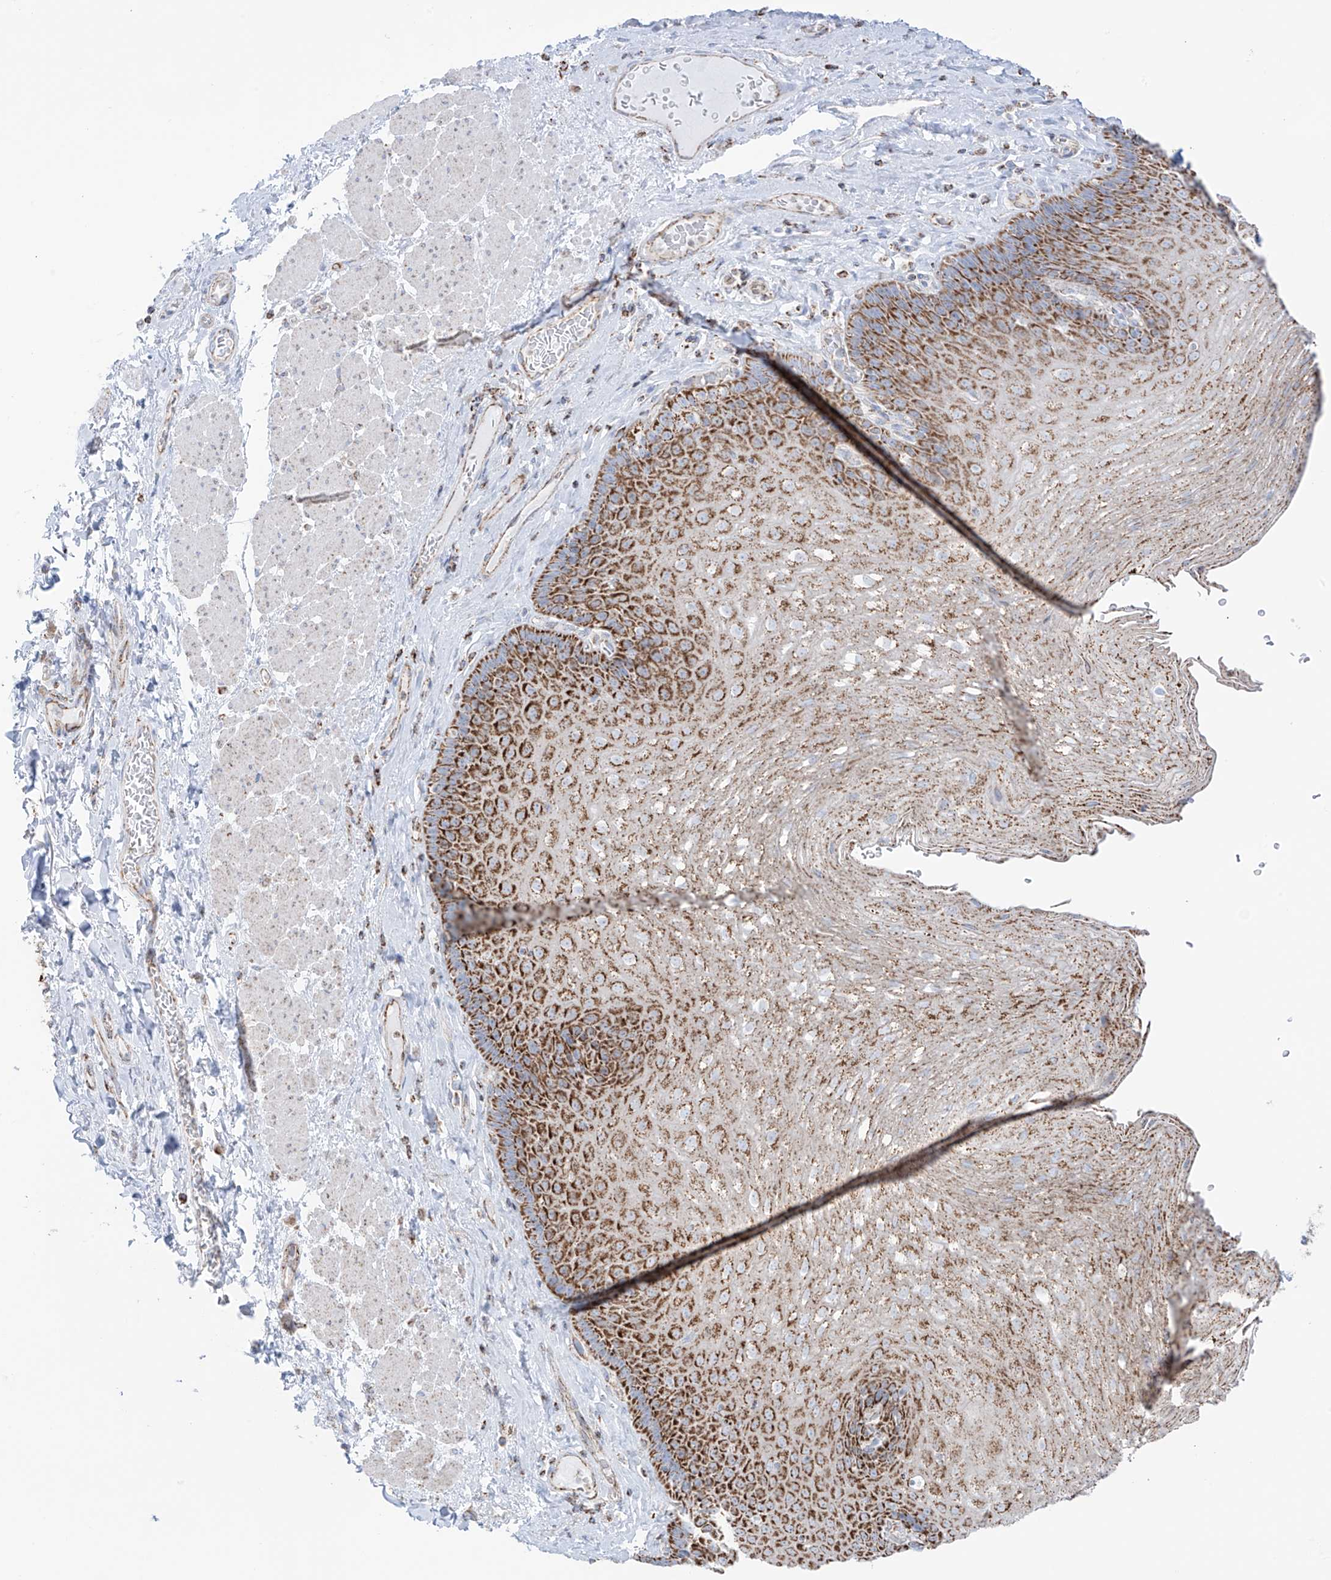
{"staining": {"intensity": "strong", "quantity": ">75%", "location": "cytoplasmic/membranous"}, "tissue": "esophagus", "cell_type": "Squamous epithelial cells", "image_type": "normal", "snomed": [{"axis": "morphology", "description": "Normal tissue, NOS"}, {"axis": "topography", "description": "Esophagus"}], "caption": "Protein expression analysis of unremarkable esophagus shows strong cytoplasmic/membranous positivity in about >75% of squamous epithelial cells. (Stains: DAB in brown, nuclei in blue, Microscopy: brightfield microscopy at high magnification).", "gene": "XKR3", "patient": {"sex": "female", "age": 66}}